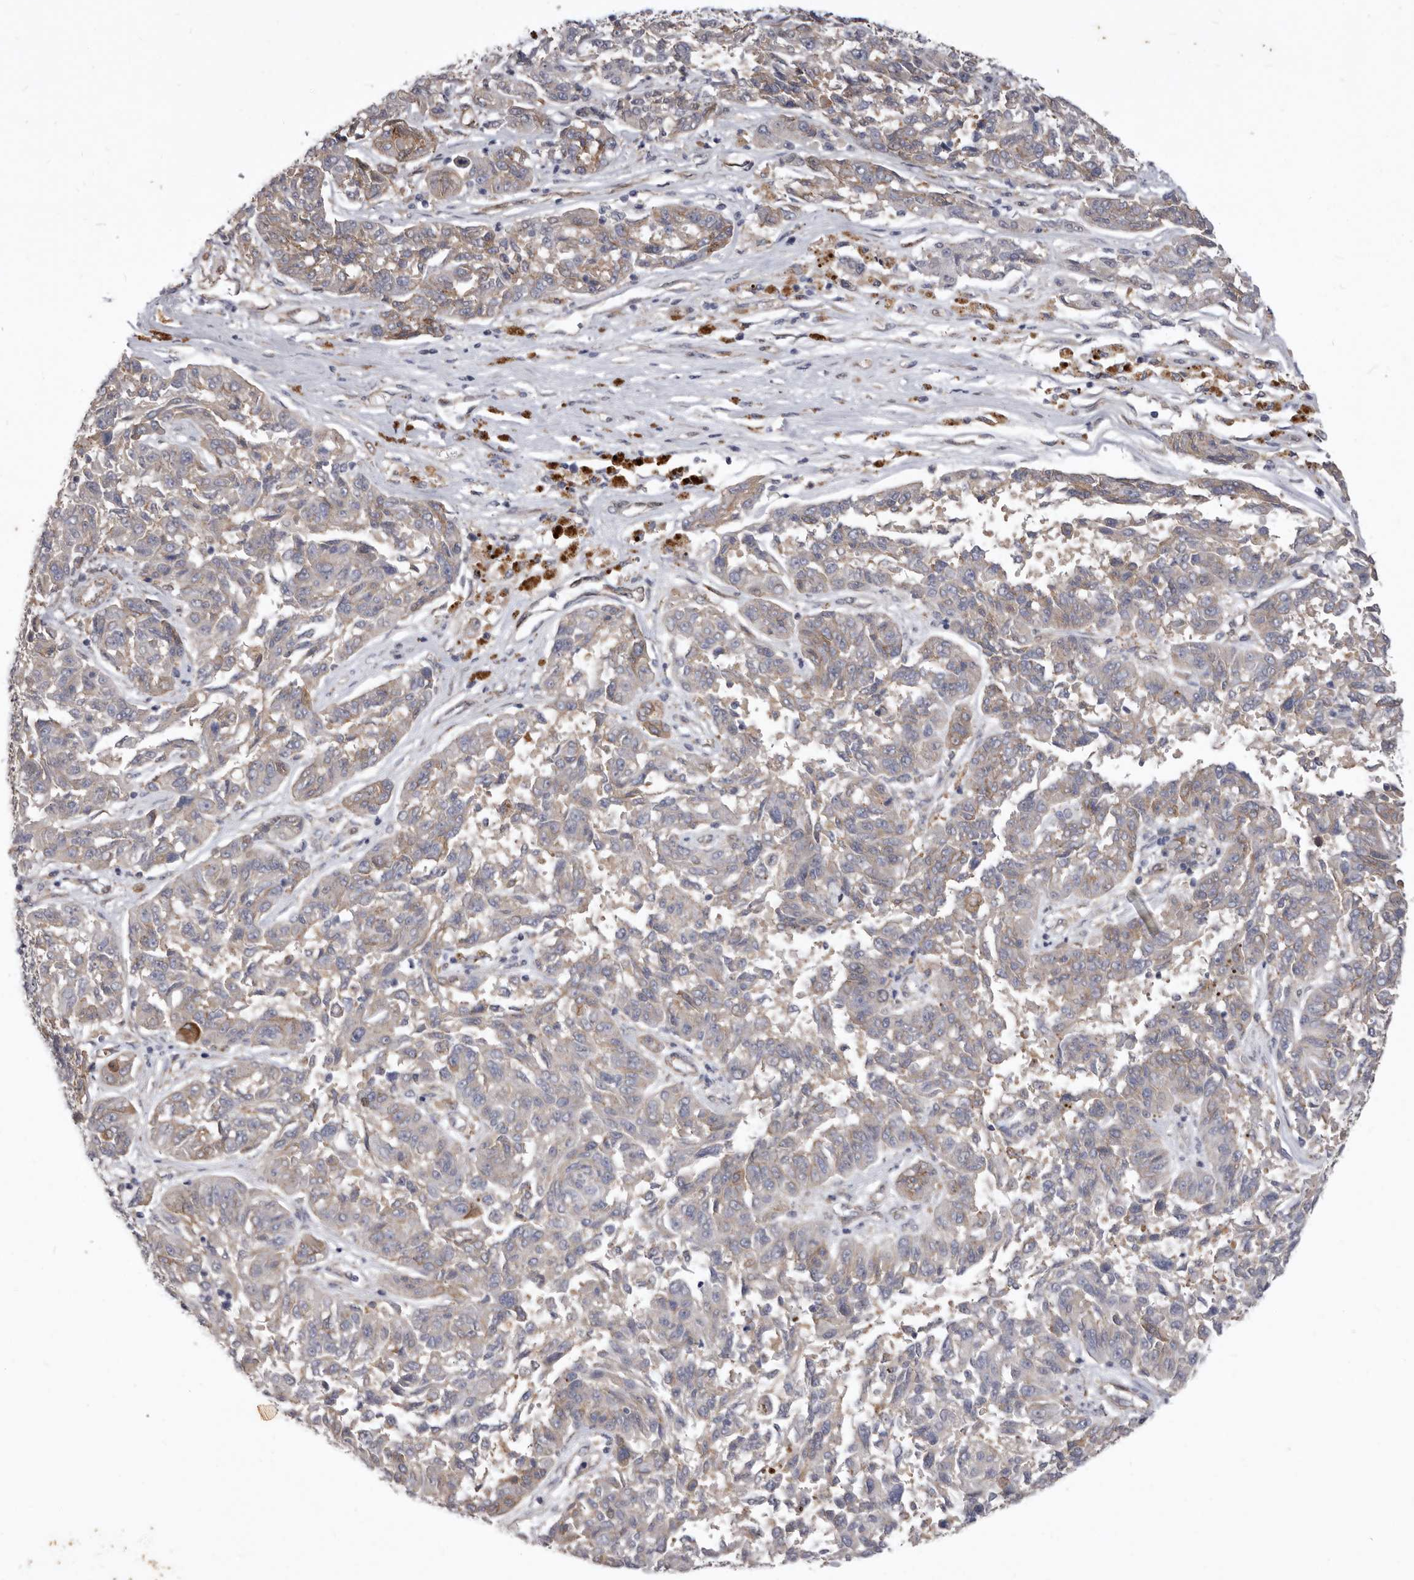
{"staining": {"intensity": "moderate", "quantity": "25%-75%", "location": "cytoplasmic/membranous"}, "tissue": "melanoma", "cell_type": "Tumor cells", "image_type": "cancer", "snomed": [{"axis": "morphology", "description": "Malignant melanoma, NOS"}, {"axis": "topography", "description": "Skin"}], "caption": "Immunohistochemical staining of human melanoma displays medium levels of moderate cytoplasmic/membranous protein expression in about 25%-75% of tumor cells. The protein of interest is stained brown, and the nuclei are stained in blue (DAB IHC with brightfield microscopy, high magnification).", "gene": "P2RX6", "patient": {"sex": "male", "age": 53}}